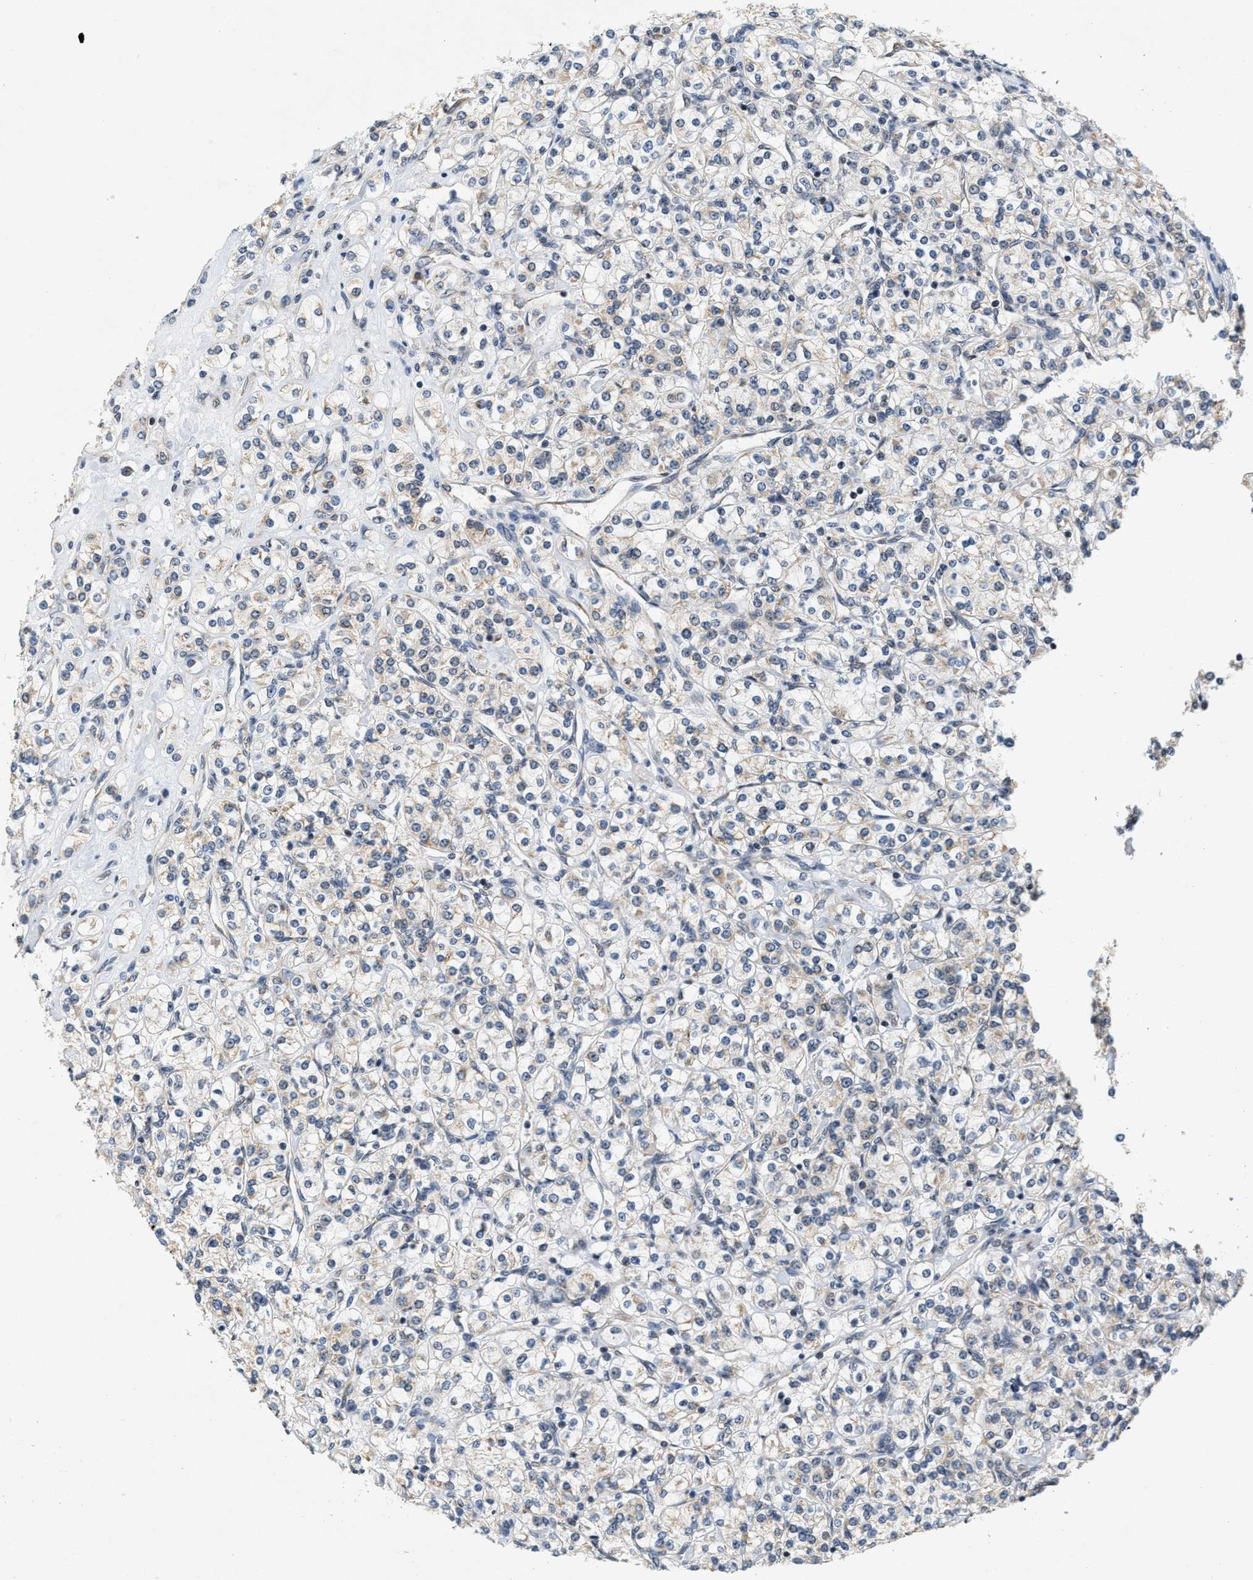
{"staining": {"intensity": "weak", "quantity": "<25%", "location": "cytoplasmic/membranous"}, "tissue": "renal cancer", "cell_type": "Tumor cells", "image_type": "cancer", "snomed": [{"axis": "morphology", "description": "Adenocarcinoma, NOS"}, {"axis": "topography", "description": "Kidney"}], "caption": "The immunohistochemistry image has no significant staining in tumor cells of renal cancer (adenocarcinoma) tissue.", "gene": "GIGYF1", "patient": {"sex": "male", "age": 77}}